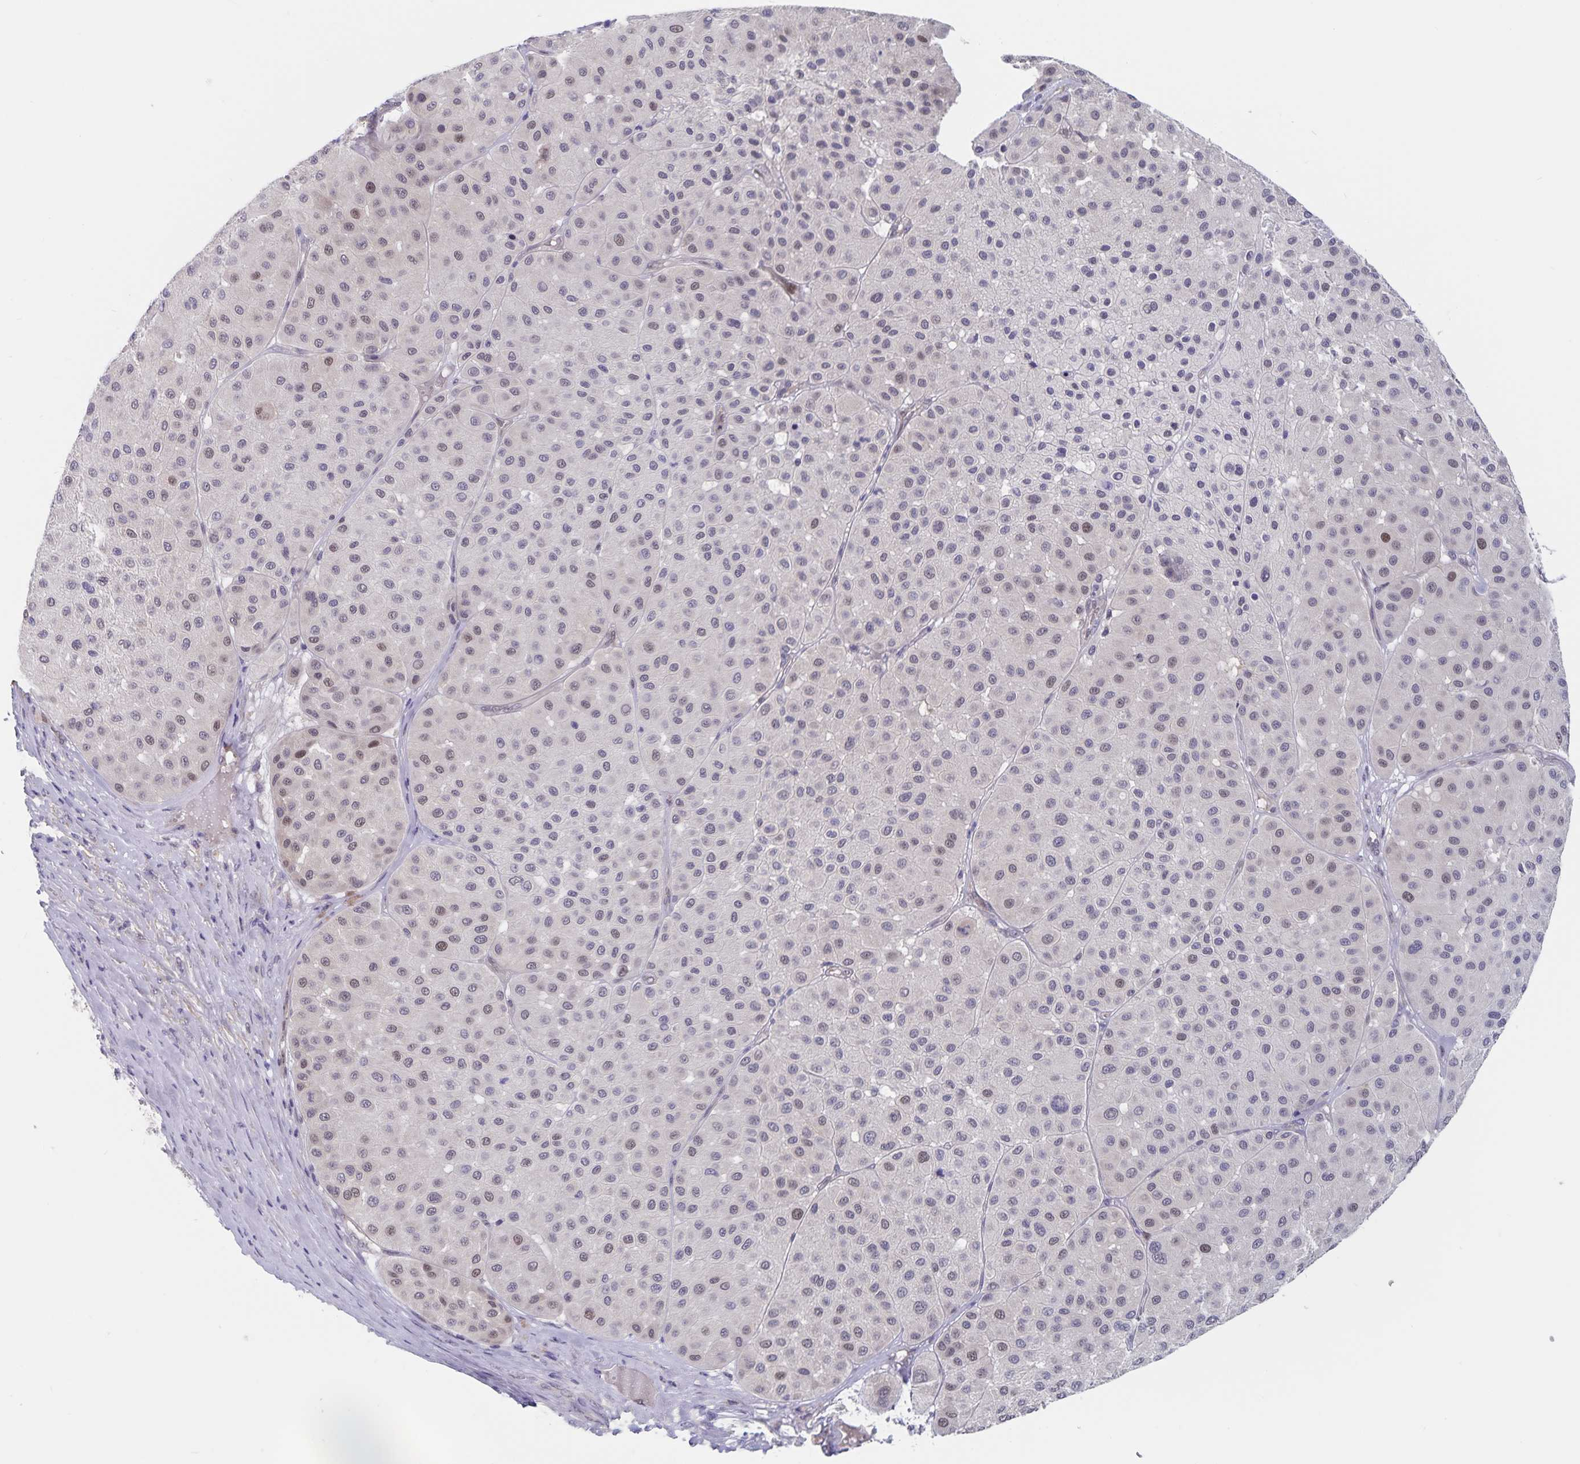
{"staining": {"intensity": "negative", "quantity": "none", "location": "none"}, "tissue": "melanoma", "cell_type": "Tumor cells", "image_type": "cancer", "snomed": [{"axis": "morphology", "description": "Malignant melanoma, Metastatic site"}, {"axis": "topography", "description": "Smooth muscle"}], "caption": "Immunohistochemistry (IHC) of malignant melanoma (metastatic site) exhibits no expression in tumor cells.", "gene": "BAG6", "patient": {"sex": "male", "age": 41}}